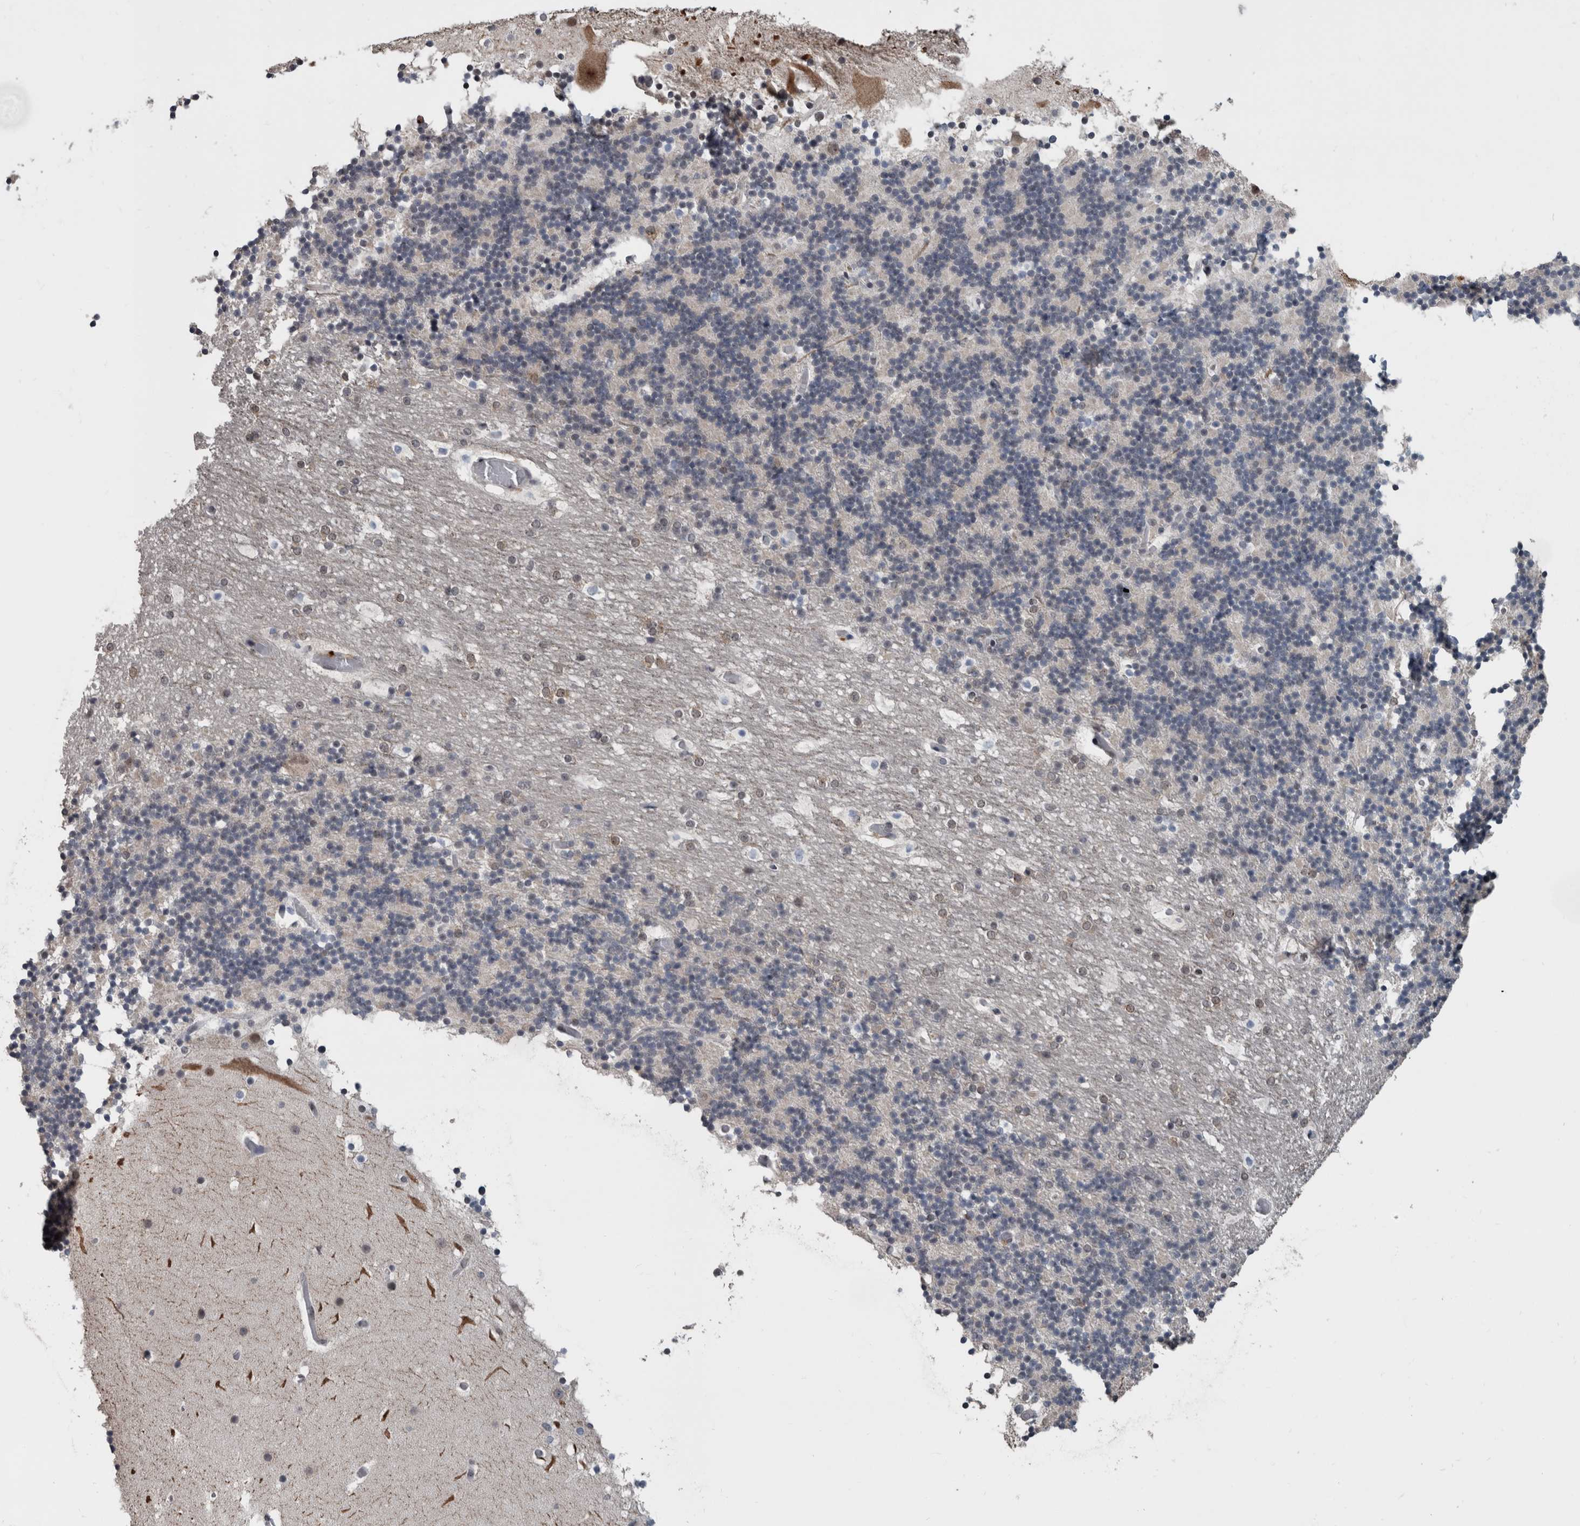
{"staining": {"intensity": "negative", "quantity": "none", "location": "none"}, "tissue": "cerebellum", "cell_type": "Cells in granular layer", "image_type": "normal", "snomed": [{"axis": "morphology", "description": "Normal tissue, NOS"}, {"axis": "topography", "description": "Cerebellum"}], "caption": "Cells in granular layer show no significant expression in normal cerebellum. (Stains: DAB (3,3'-diaminobenzidine) immunohistochemistry (IHC) with hematoxylin counter stain, Microscopy: brightfield microscopy at high magnification).", "gene": "ZBTB21", "patient": {"sex": "male", "age": 57}}